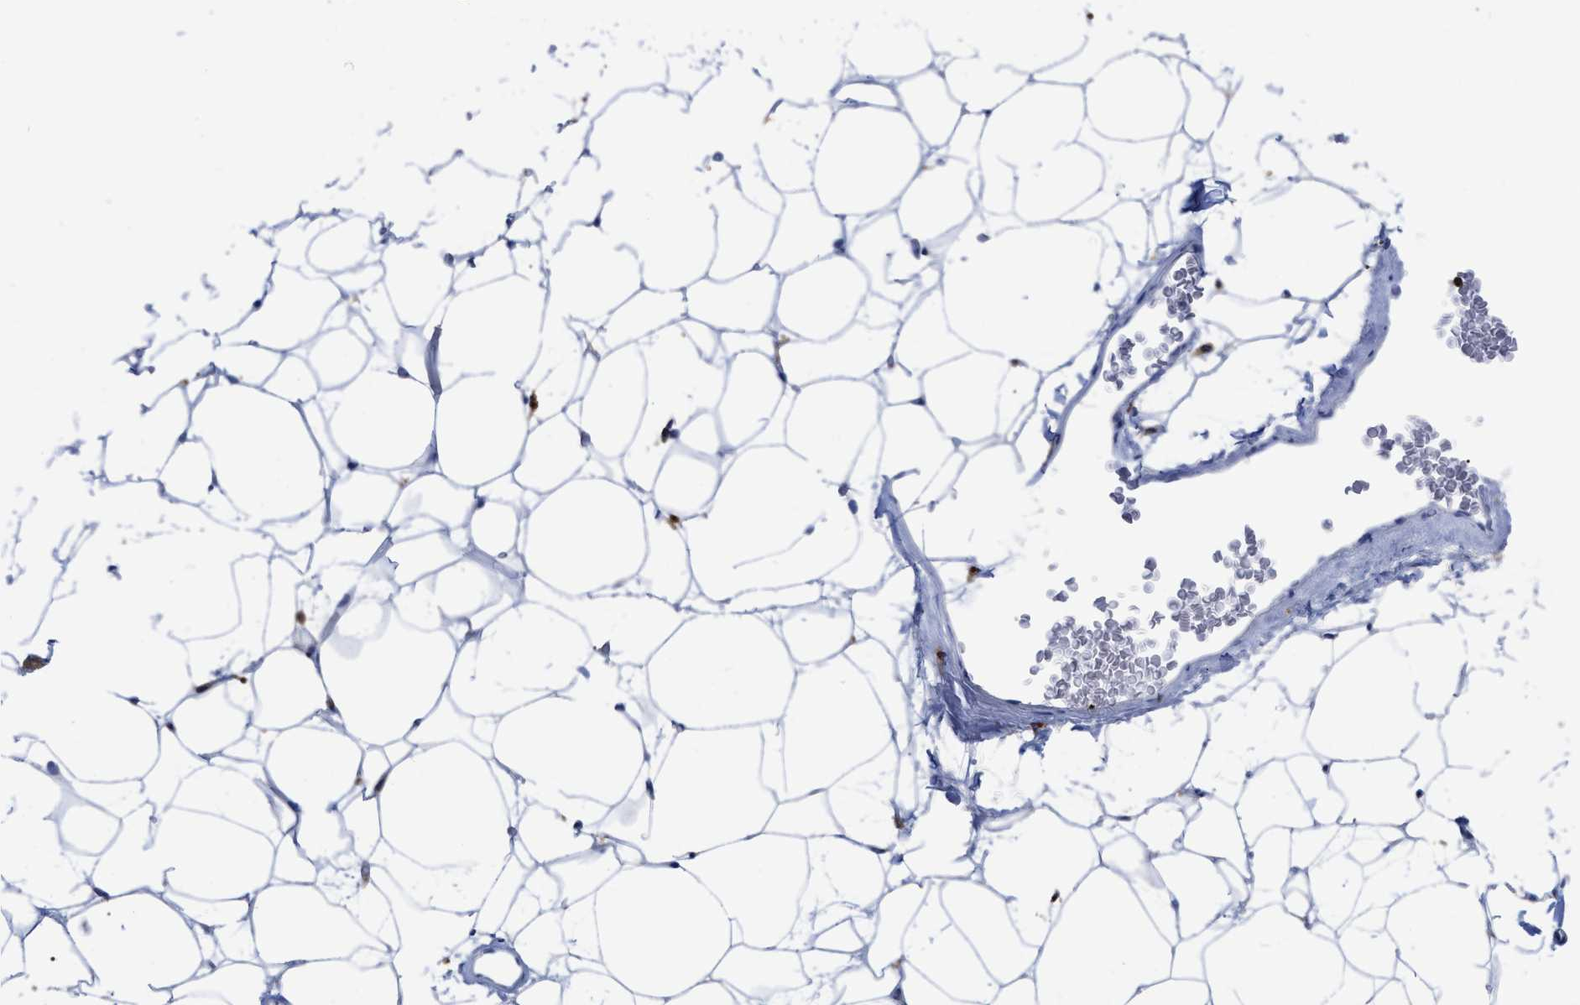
{"staining": {"intensity": "negative", "quantity": "none", "location": "none"}, "tissue": "adipose tissue", "cell_type": "Adipocytes", "image_type": "normal", "snomed": [{"axis": "morphology", "description": "Normal tissue, NOS"}, {"axis": "topography", "description": "Breast"}, {"axis": "topography", "description": "Soft tissue"}], "caption": "Image shows no significant protein expression in adipocytes of normal adipose tissue.", "gene": "HCLS1", "patient": {"sex": "female", "age": 75}}